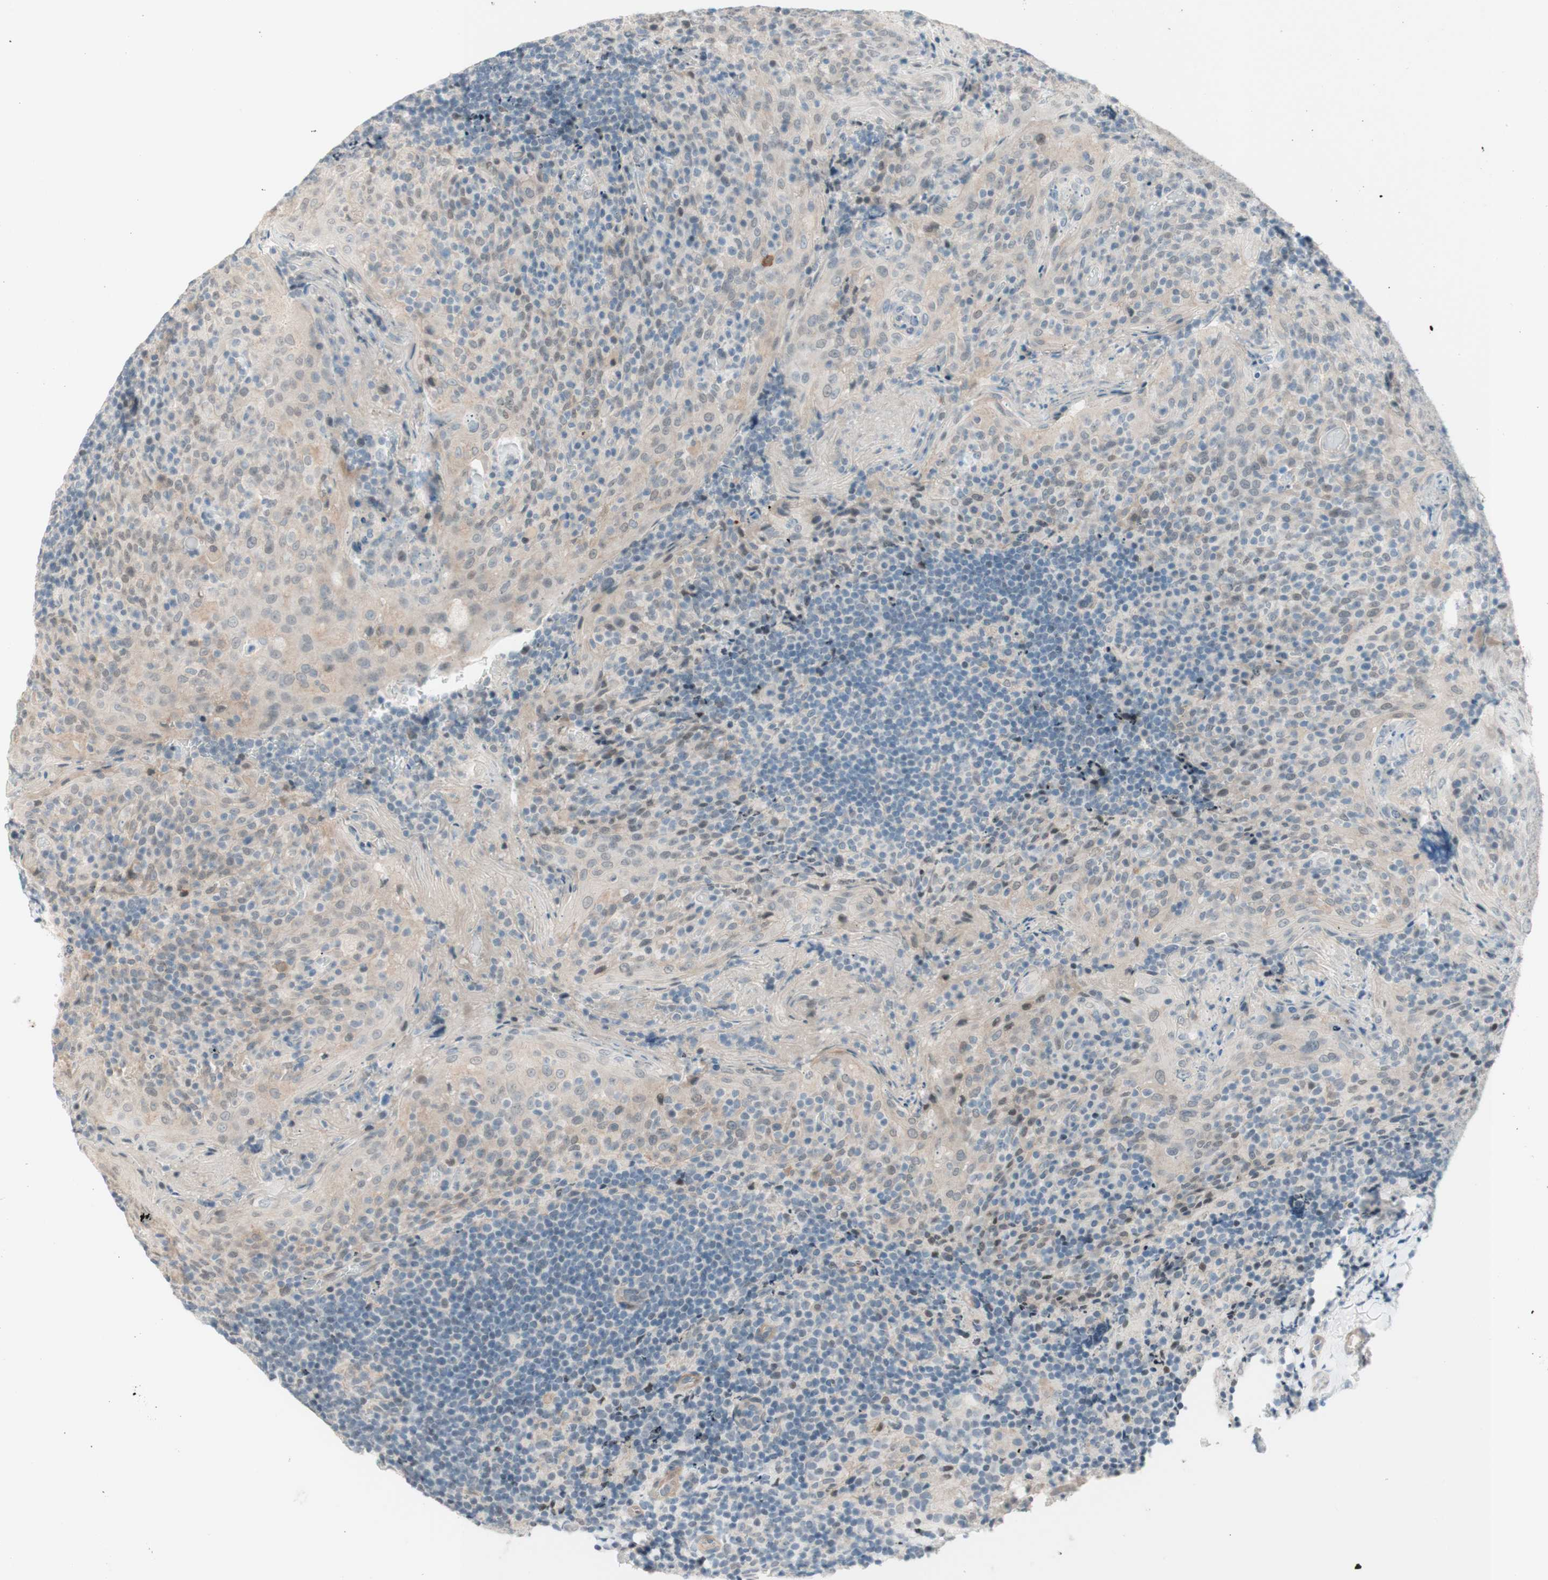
{"staining": {"intensity": "negative", "quantity": "none", "location": "none"}, "tissue": "tonsil", "cell_type": "Germinal center cells", "image_type": "normal", "snomed": [{"axis": "morphology", "description": "Normal tissue, NOS"}, {"axis": "topography", "description": "Tonsil"}], "caption": "Protein analysis of normal tonsil displays no significant expression in germinal center cells. (Brightfield microscopy of DAB IHC at high magnification).", "gene": "JPH1", "patient": {"sex": "male", "age": 17}}